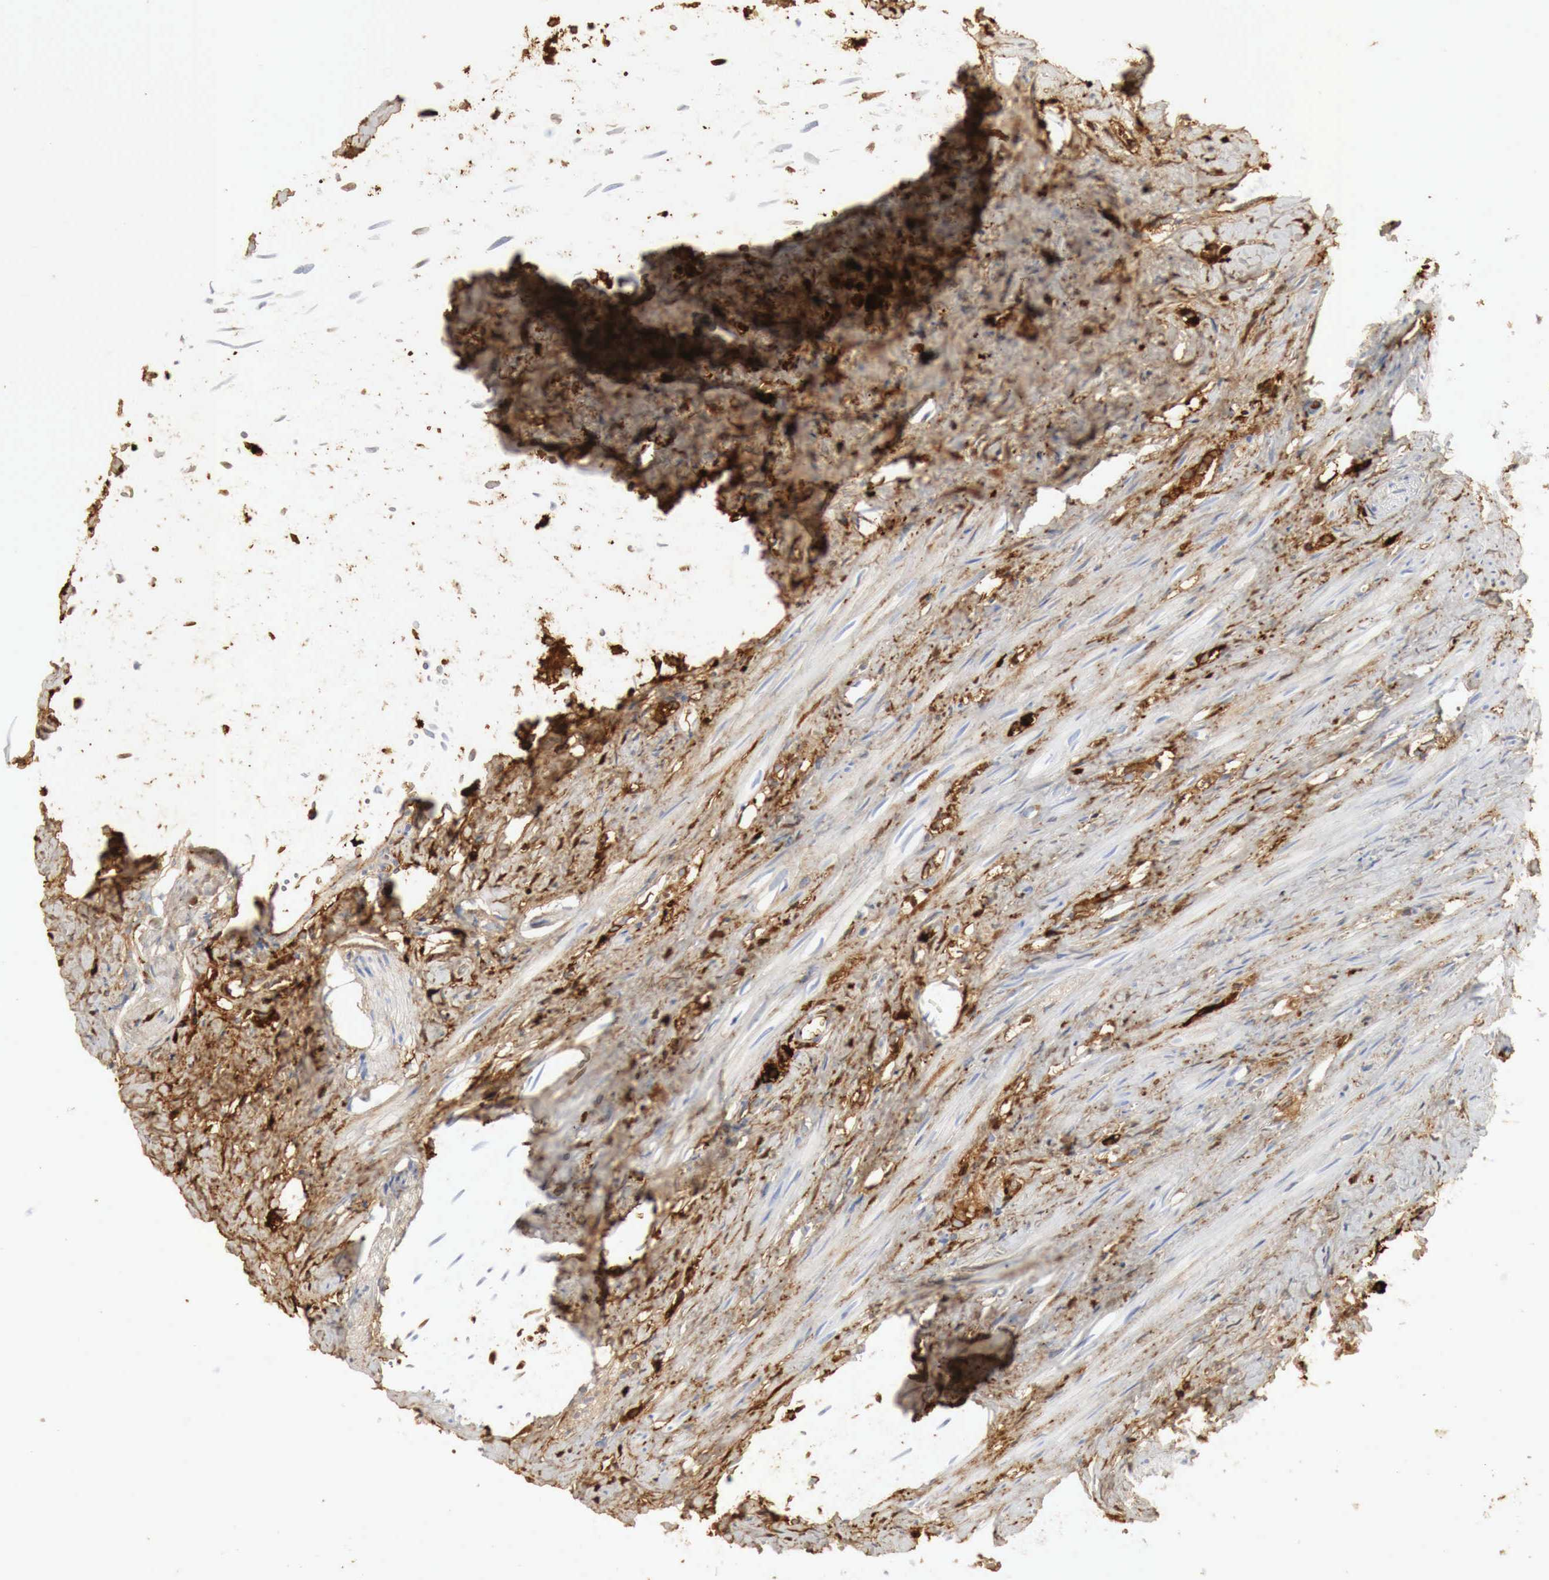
{"staining": {"intensity": "negative", "quantity": "none", "location": "none"}, "tissue": "seminal vesicle", "cell_type": "Glandular cells", "image_type": "normal", "snomed": [{"axis": "morphology", "description": "Normal tissue, NOS"}, {"axis": "topography", "description": "Seminal veicle"}], "caption": "High power microscopy histopathology image of an immunohistochemistry micrograph of benign seminal vesicle, revealing no significant positivity in glandular cells. (DAB (3,3'-diaminobenzidine) IHC with hematoxylin counter stain).", "gene": "IGLC3", "patient": {"sex": "male", "age": 60}}